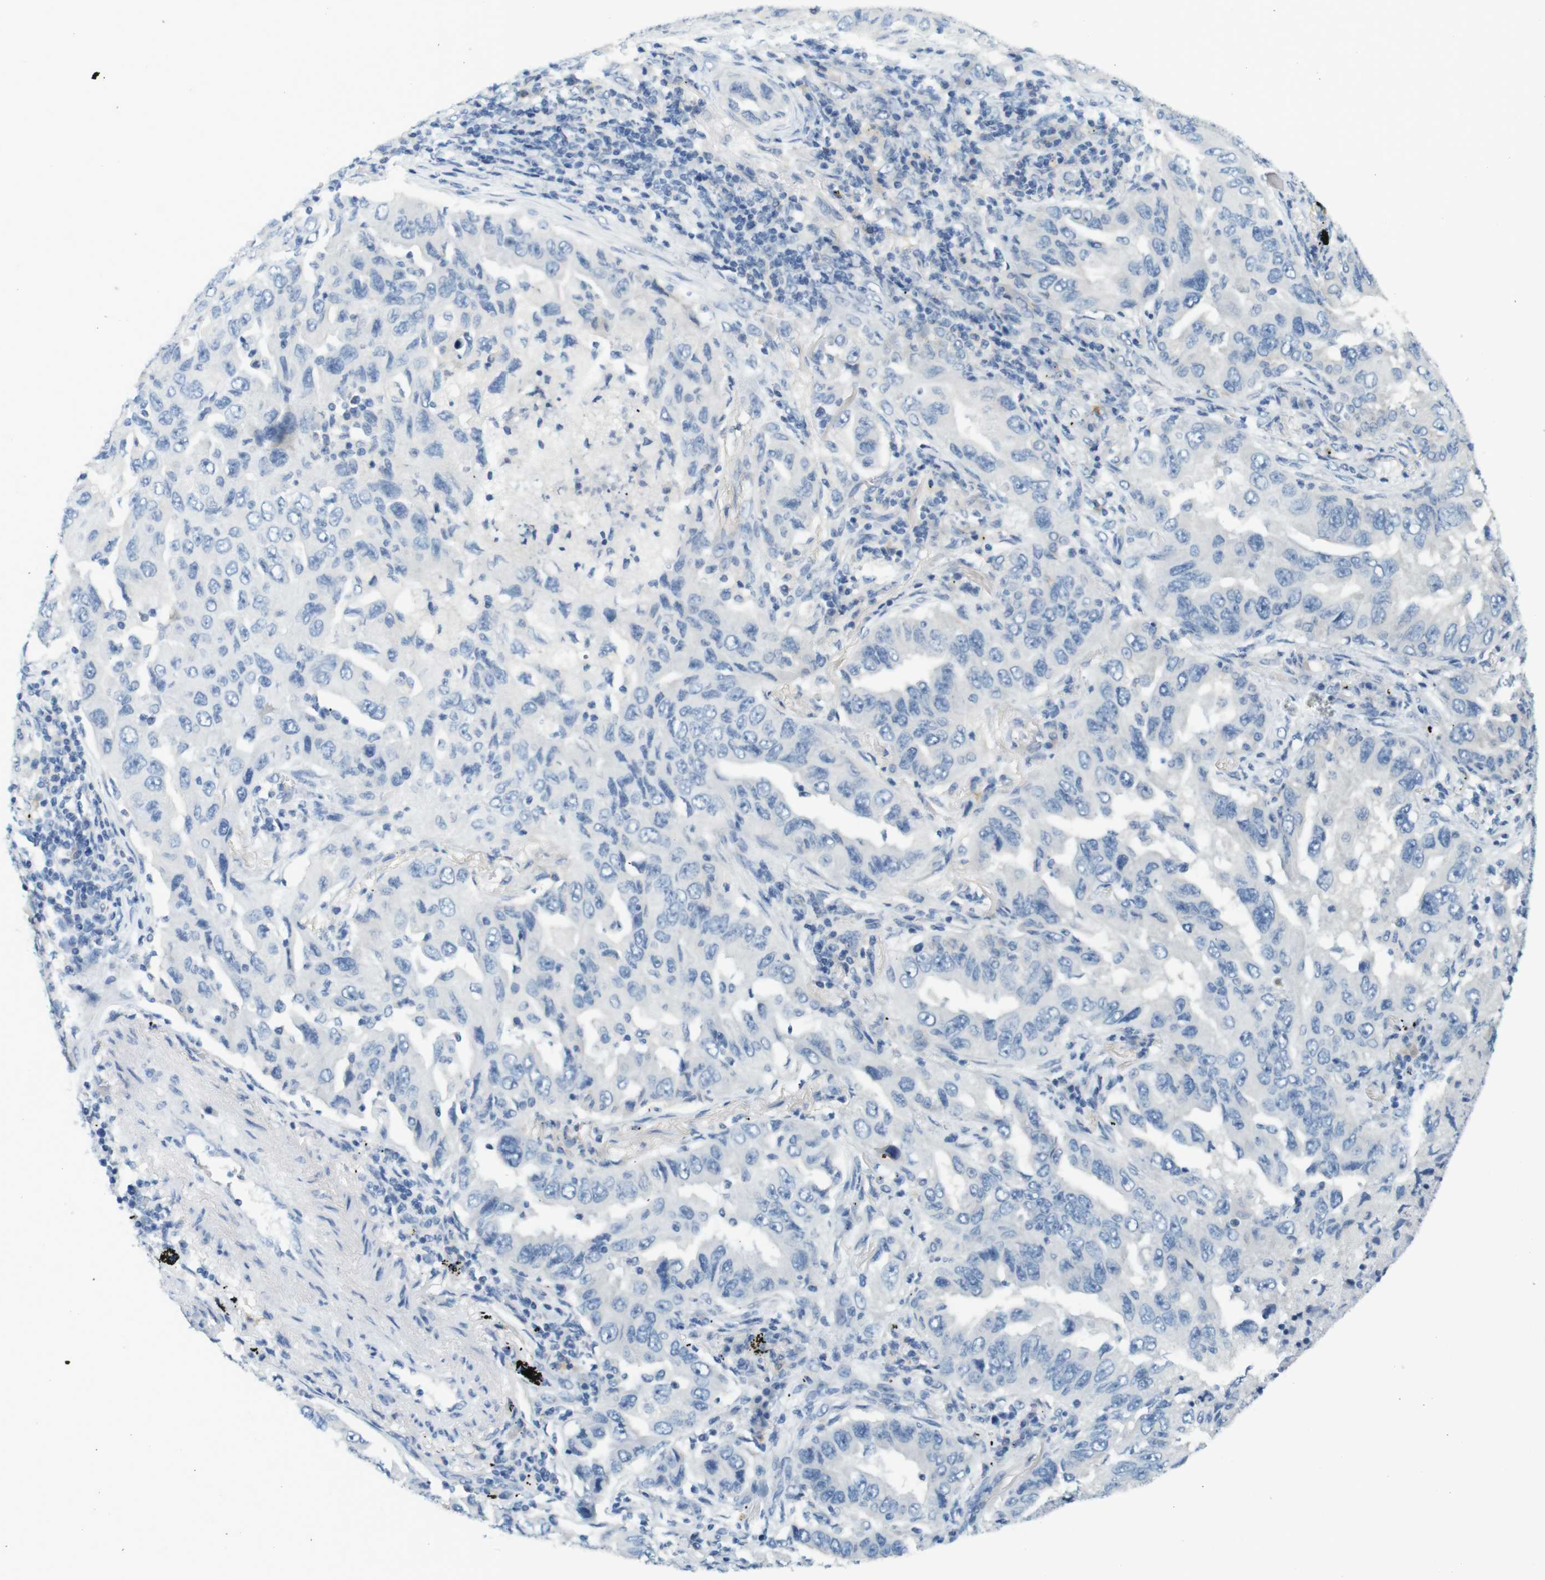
{"staining": {"intensity": "negative", "quantity": "none", "location": "none"}, "tissue": "lung cancer", "cell_type": "Tumor cells", "image_type": "cancer", "snomed": [{"axis": "morphology", "description": "Adenocarcinoma, NOS"}, {"axis": "topography", "description": "Lung"}], "caption": "IHC of adenocarcinoma (lung) exhibits no staining in tumor cells.", "gene": "LRRK2", "patient": {"sex": "female", "age": 65}}